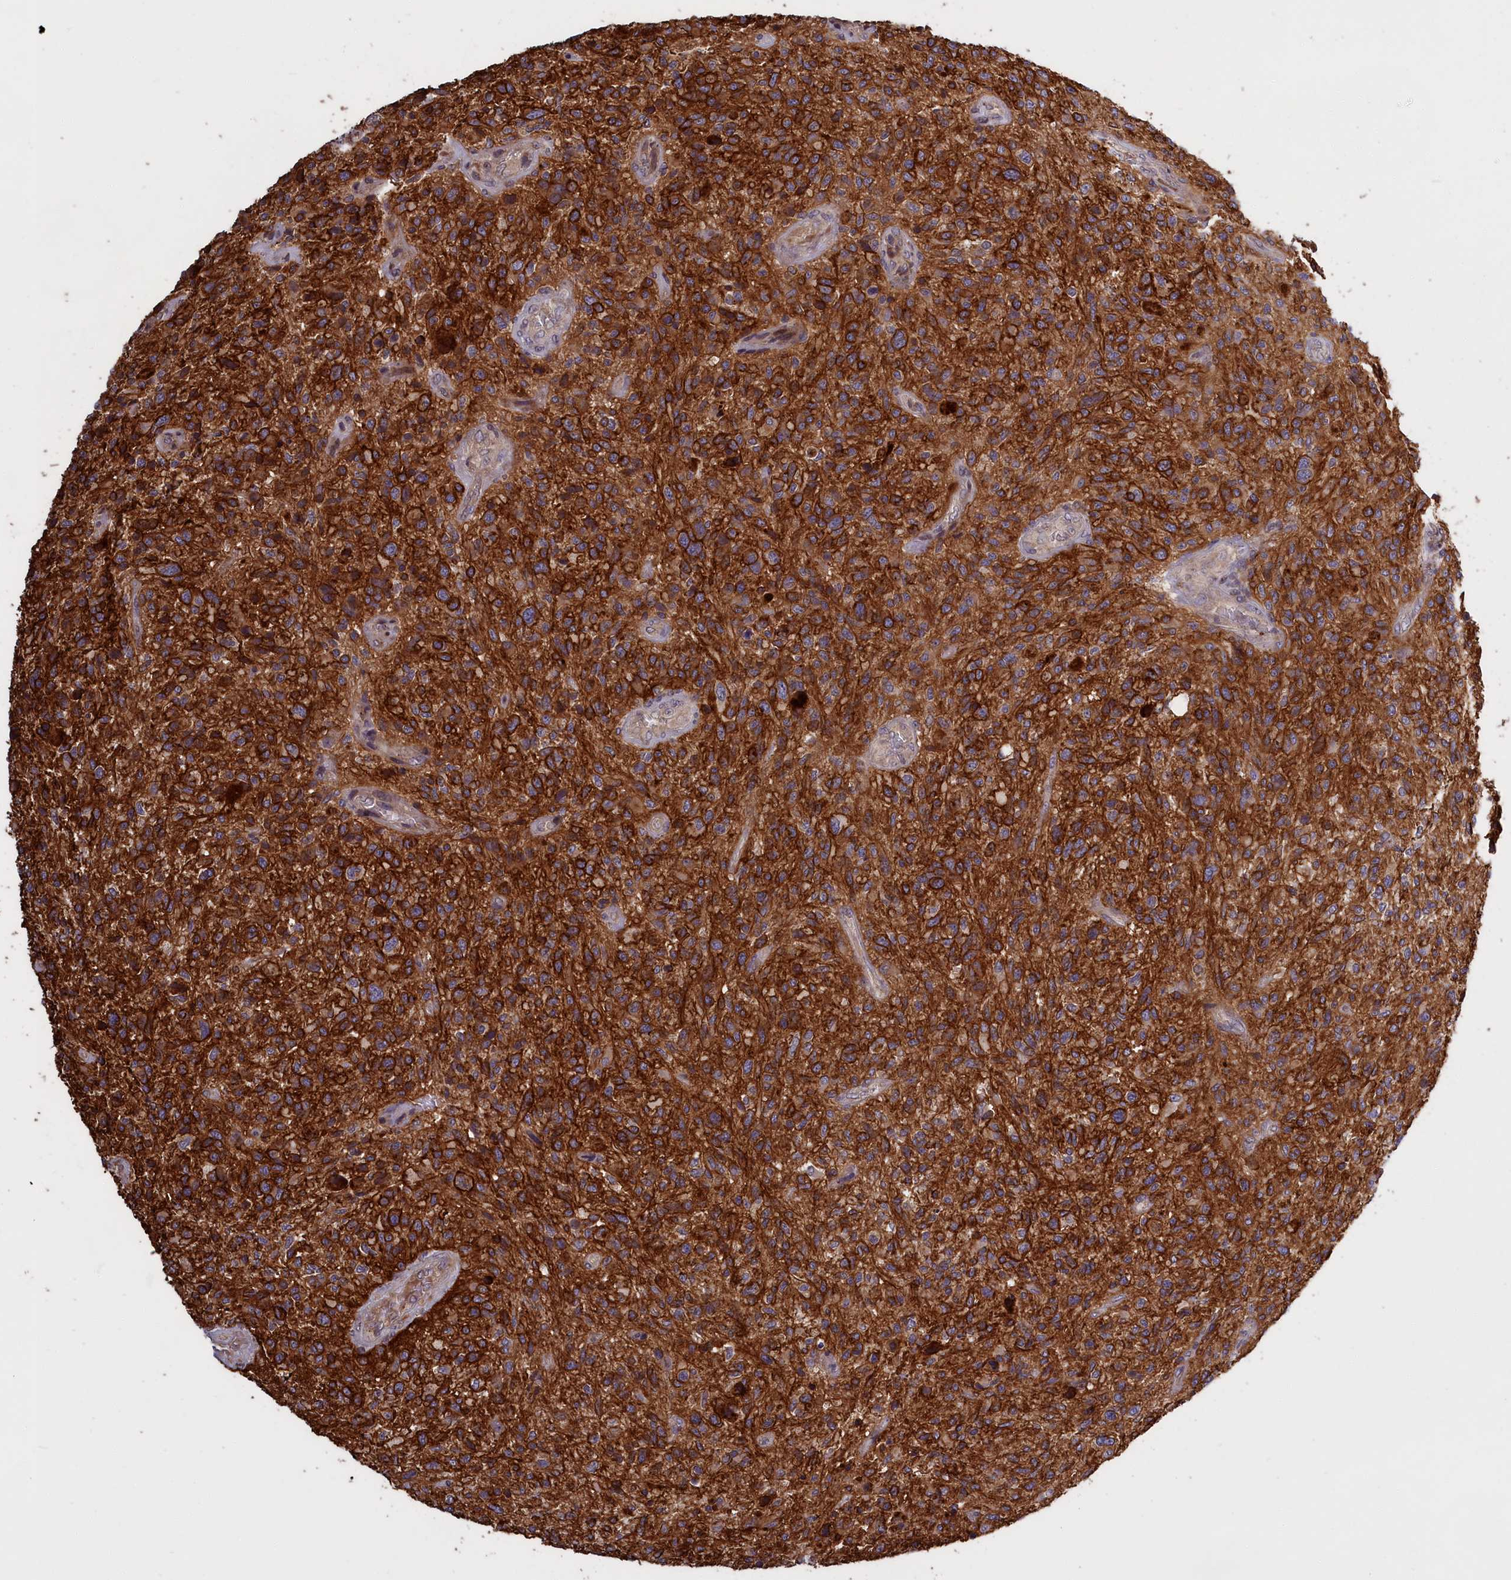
{"staining": {"intensity": "strong", "quantity": ">75%", "location": "cytoplasmic/membranous"}, "tissue": "glioma", "cell_type": "Tumor cells", "image_type": "cancer", "snomed": [{"axis": "morphology", "description": "Glioma, malignant, High grade"}, {"axis": "topography", "description": "Brain"}], "caption": "Strong cytoplasmic/membranous staining for a protein is seen in approximately >75% of tumor cells of malignant glioma (high-grade) using immunohistochemistry.", "gene": "DENND1B", "patient": {"sex": "male", "age": 47}}